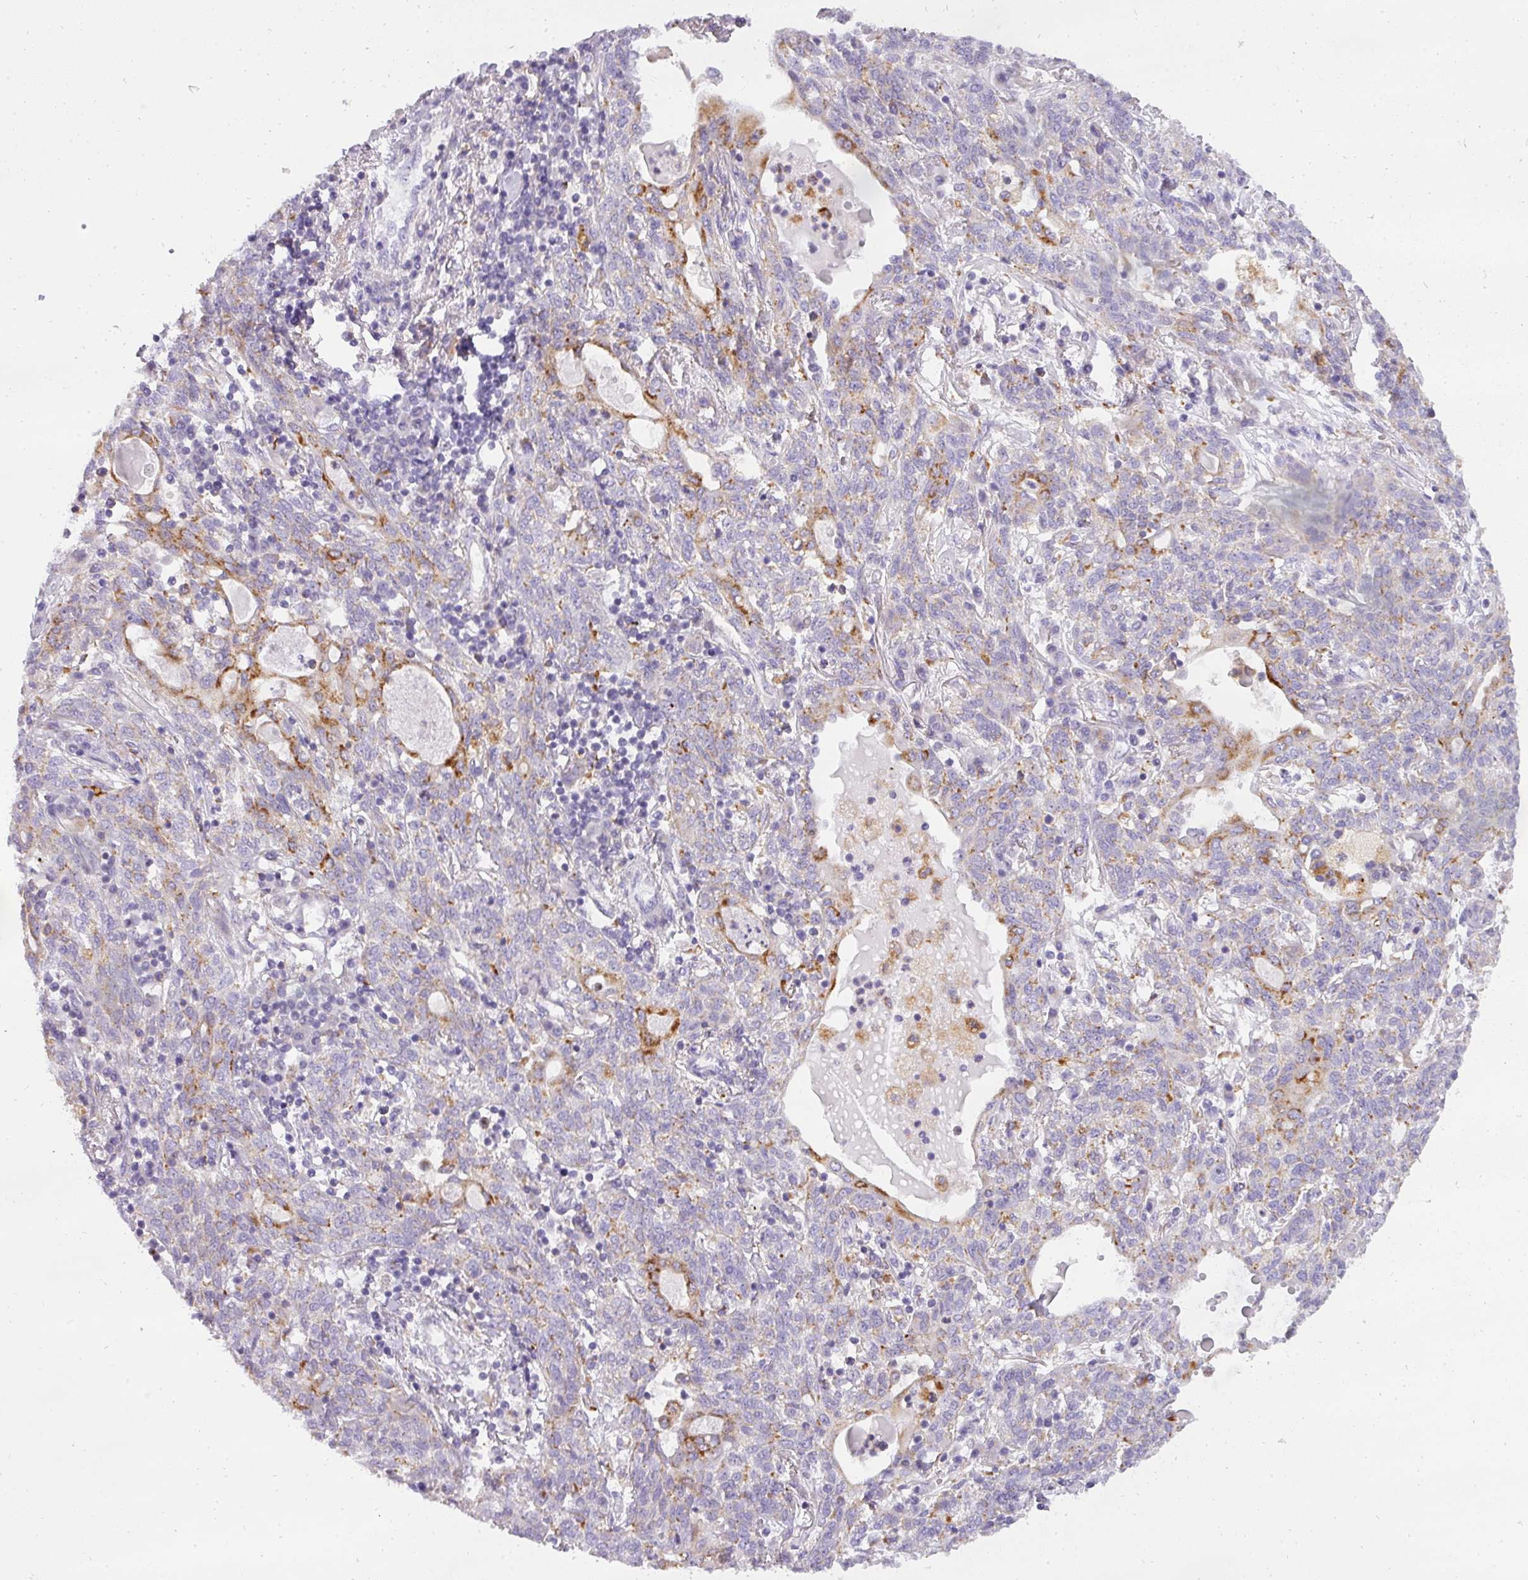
{"staining": {"intensity": "moderate", "quantity": "<25%", "location": "cytoplasmic/membranous"}, "tissue": "lung cancer", "cell_type": "Tumor cells", "image_type": "cancer", "snomed": [{"axis": "morphology", "description": "Squamous cell carcinoma, NOS"}, {"axis": "topography", "description": "Lung"}], "caption": "A brown stain highlights moderate cytoplasmic/membranous expression of a protein in squamous cell carcinoma (lung) tumor cells.", "gene": "ATP6V1D", "patient": {"sex": "female", "age": 70}}